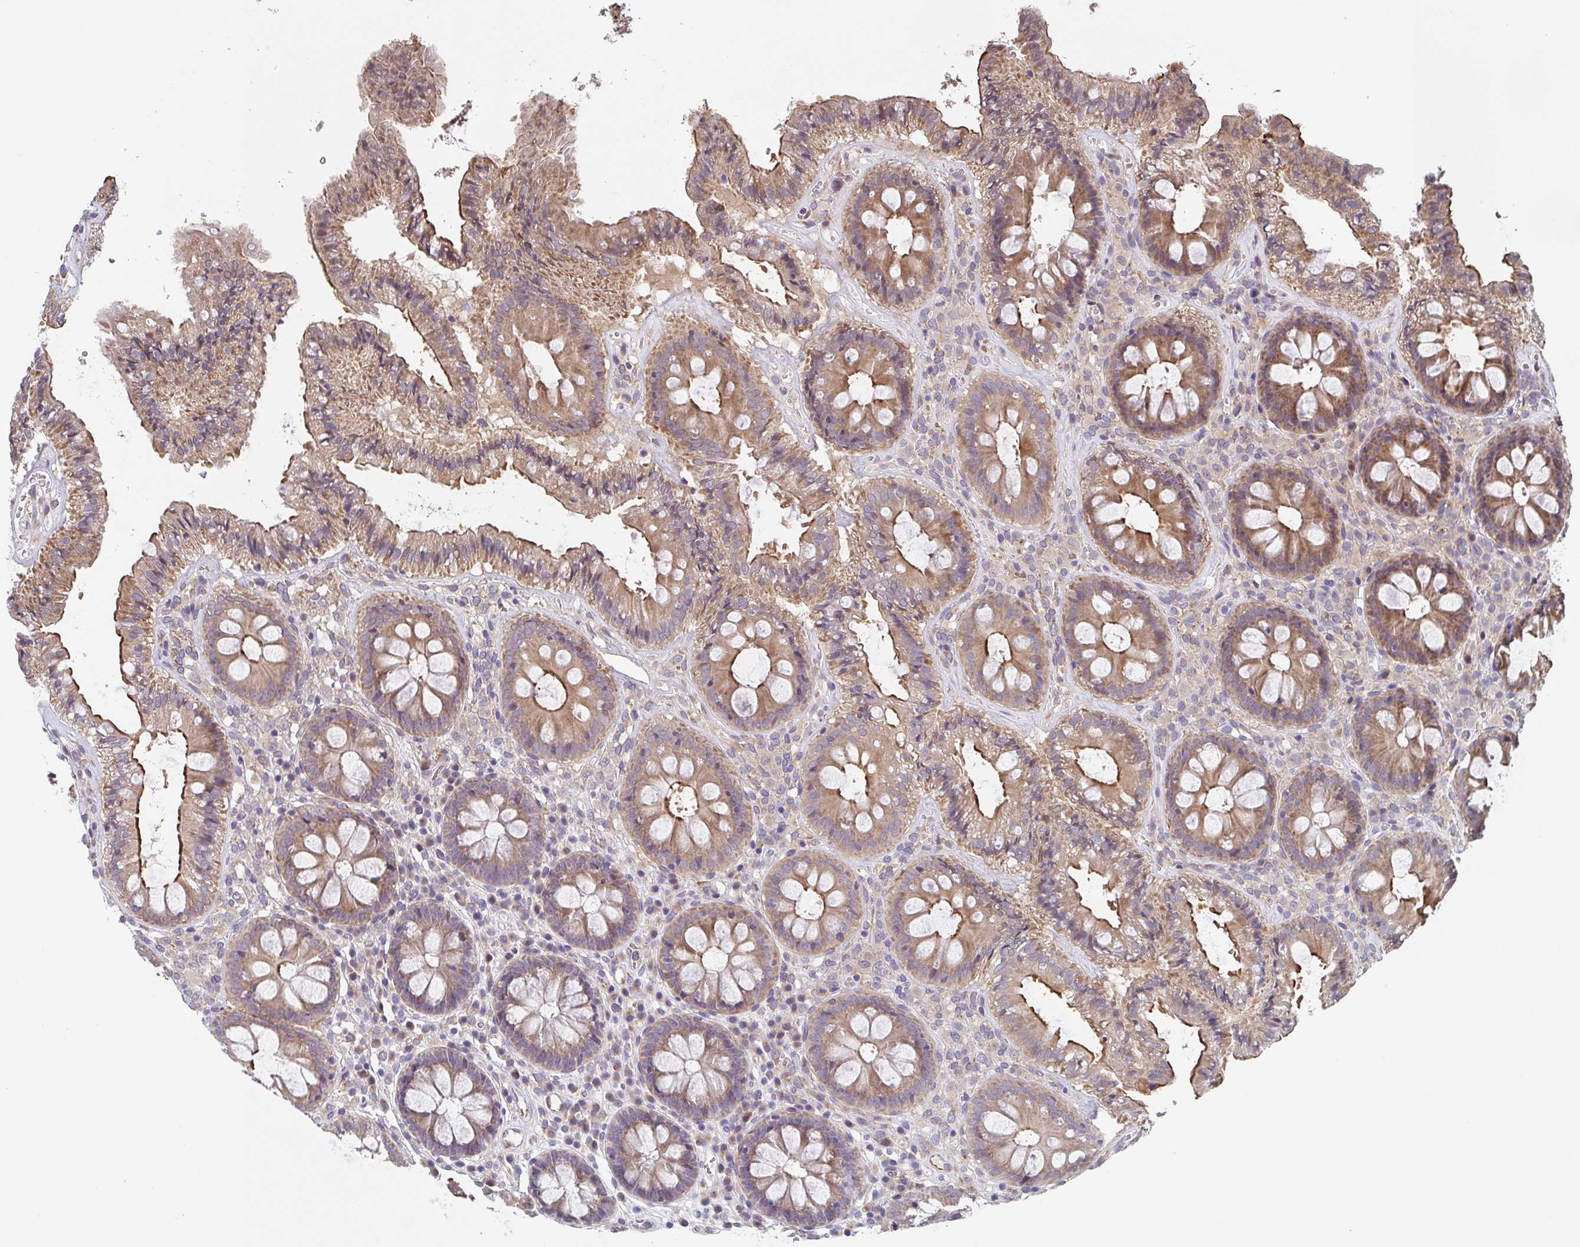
{"staining": {"intensity": "negative", "quantity": "none", "location": "none"}, "tissue": "colon", "cell_type": "Endothelial cells", "image_type": "normal", "snomed": [{"axis": "morphology", "description": "Normal tissue, NOS"}, {"axis": "topography", "description": "Colon"}, {"axis": "topography", "description": "Peripheral nerve tissue"}], "caption": "This image is of benign colon stained with immunohistochemistry (IHC) to label a protein in brown with the nuclei are counter-stained blue. There is no positivity in endothelial cells. Brightfield microscopy of IHC stained with DAB (brown) and hematoxylin (blue), captured at high magnification.", "gene": "TSPAN31", "patient": {"sex": "male", "age": 84}}